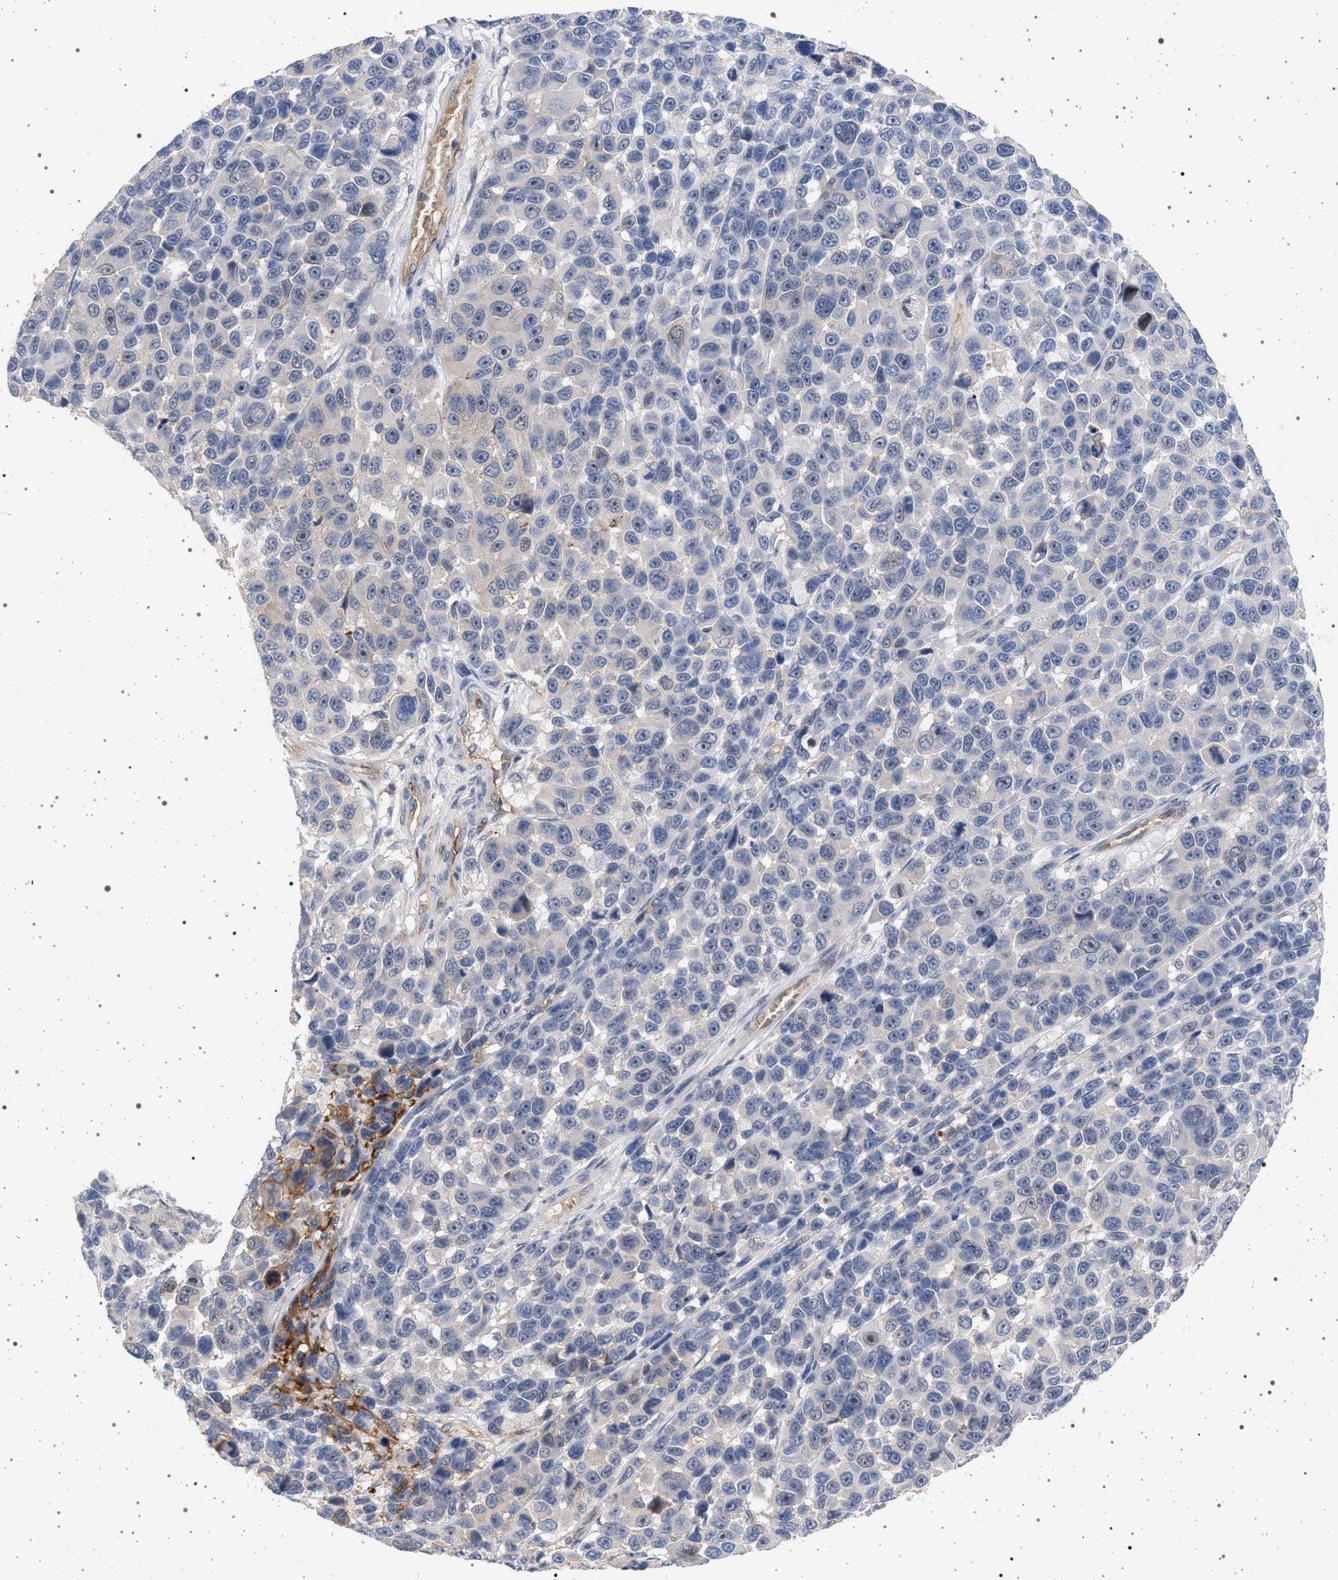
{"staining": {"intensity": "negative", "quantity": "none", "location": "none"}, "tissue": "melanoma", "cell_type": "Tumor cells", "image_type": "cancer", "snomed": [{"axis": "morphology", "description": "Malignant melanoma, NOS"}, {"axis": "topography", "description": "Skin"}], "caption": "A histopathology image of human malignant melanoma is negative for staining in tumor cells.", "gene": "RBM48", "patient": {"sex": "male", "age": 53}}